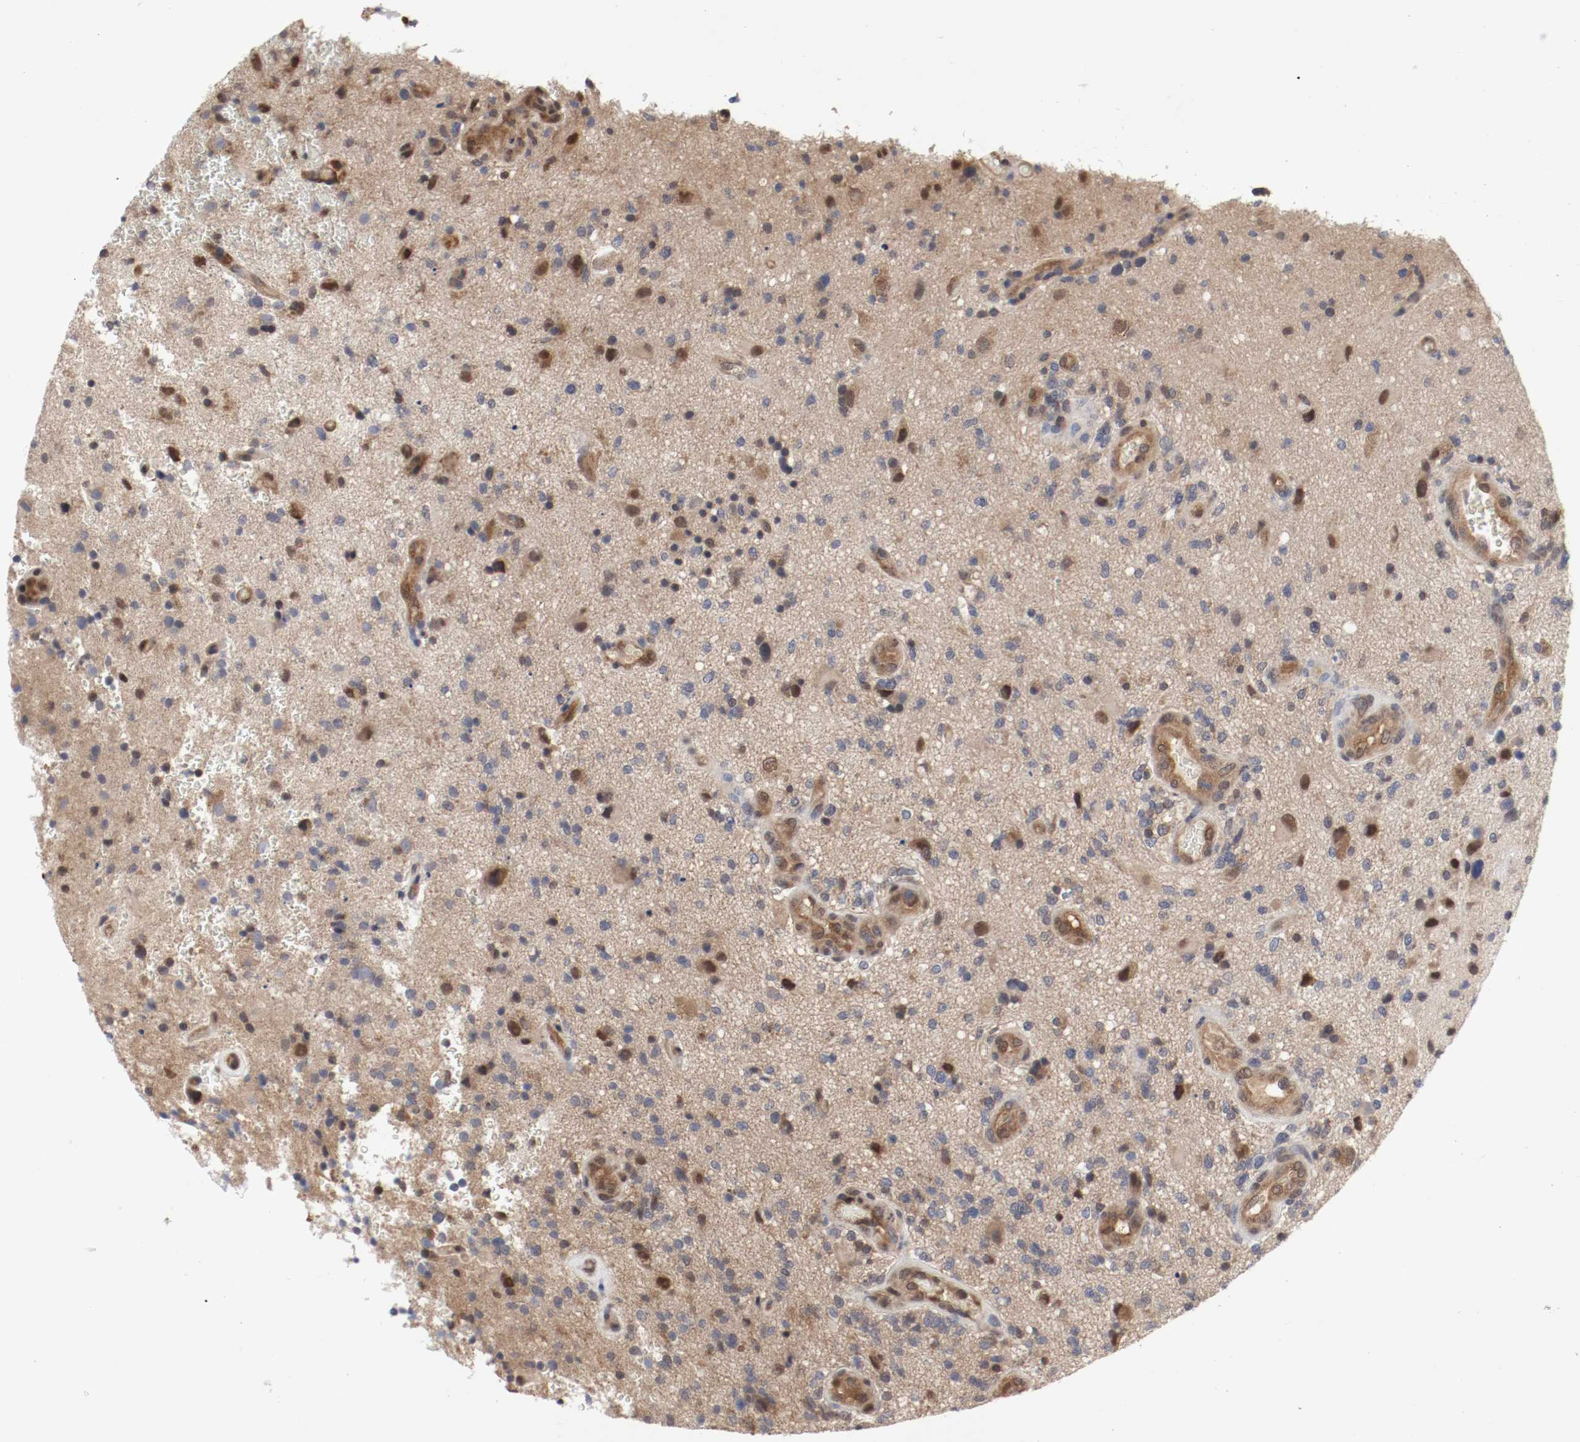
{"staining": {"intensity": "moderate", "quantity": "25%-75%", "location": "cytoplasmic/membranous,nuclear"}, "tissue": "glioma", "cell_type": "Tumor cells", "image_type": "cancer", "snomed": [{"axis": "morphology", "description": "Normal tissue, NOS"}, {"axis": "morphology", "description": "Glioma, malignant, High grade"}, {"axis": "topography", "description": "Cerebral cortex"}], "caption": "This is an image of immunohistochemistry (IHC) staining of glioma, which shows moderate staining in the cytoplasmic/membranous and nuclear of tumor cells.", "gene": "AFG3L2", "patient": {"sex": "male", "age": 75}}